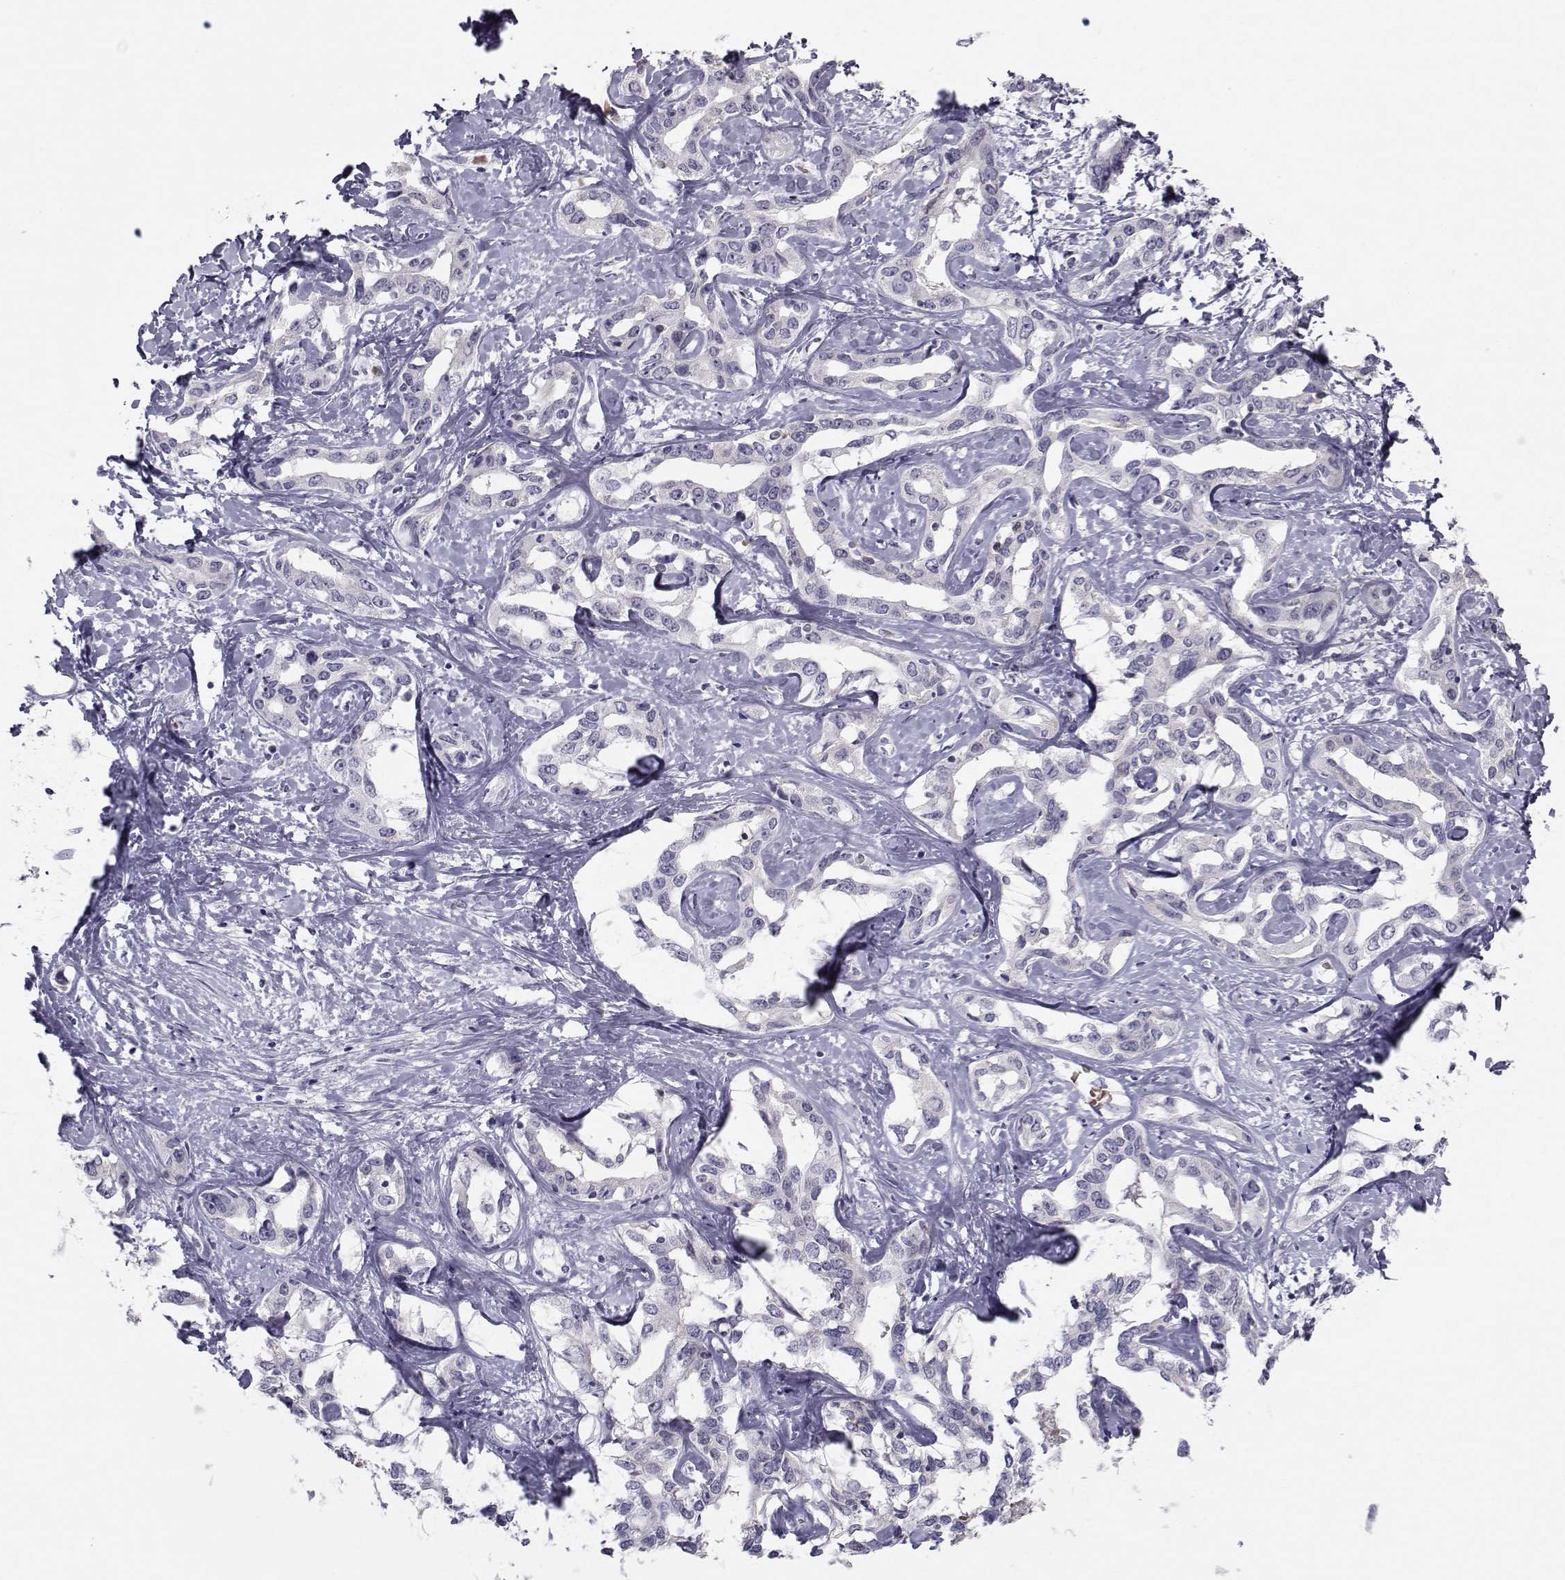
{"staining": {"intensity": "negative", "quantity": "none", "location": "none"}, "tissue": "liver cancer", "cell_type": "Tumor cells", "image_type": "cancer", "snomed": [{"axis": "morphology", "description": "Cholangiocarcinoma"}, {"axis": "topography", "description": "Liver"}], "caption": "High magnification brightfield microscopy of liver cancer (cholangiocarcinoma) stained with DAB (3,3'-diaminobenzidine) (brown) and counterstained with hematoxylin (blue): tumor cells show no significant staining. (Brightfield microscopy of DAB (3,3'-diaminobenzidine) IHC at high magnification).", "gene": "GARIN3", "patient": {"sex": "male", "age": 59}}